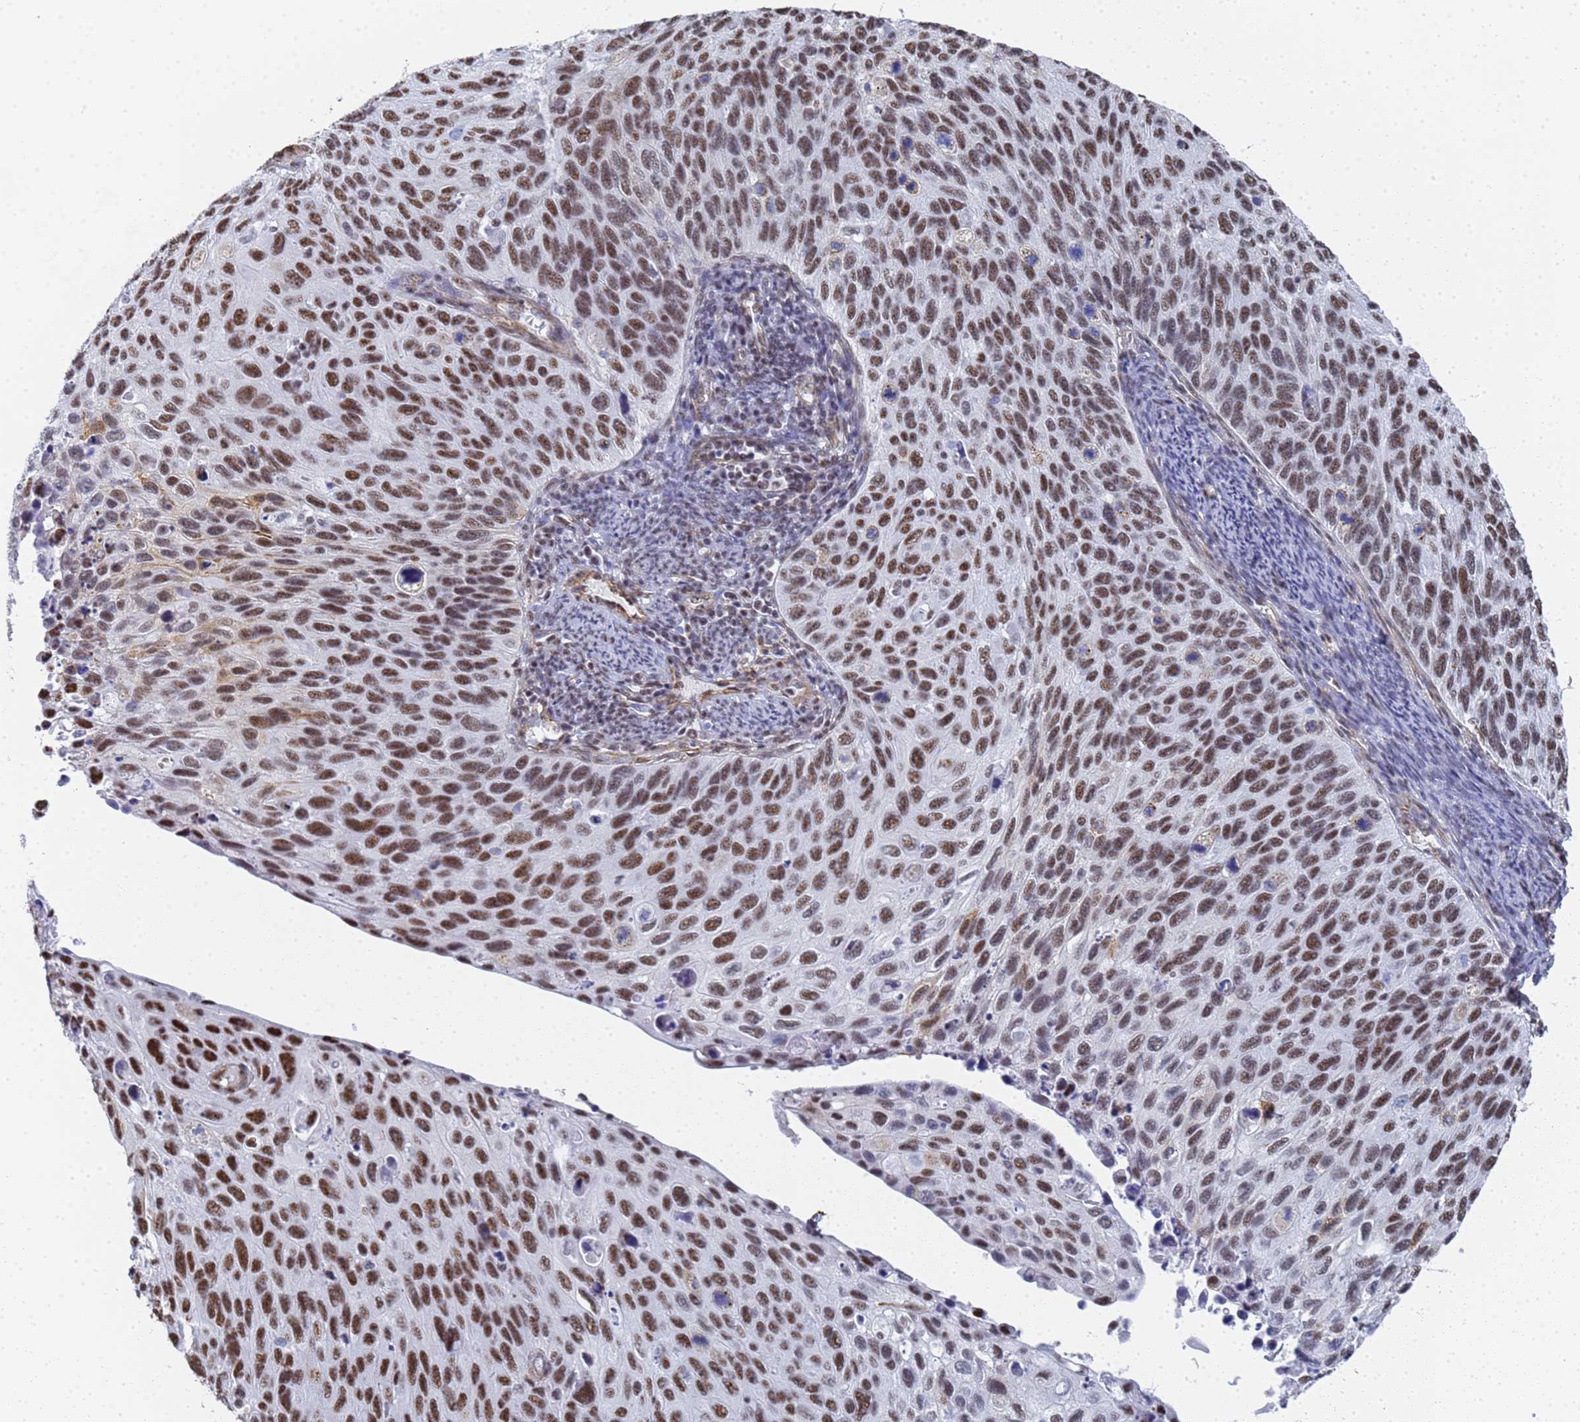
{"staining": {"intensity": "strong", "quantity": ">75%", "location": "nuclear"}, "tissue": "cervical cancer", "cell_type": "Tumor cells", "image_type": "cancer", "snomed": [{"axis": "morphology", "description": "Squamous cell carcinoma, NOS"}, {"axis": "topography", "description": "Cervix"}], "caption": "Immunohistochemistry image of neoplastic tissue: human cervical cancer (squamous cell carcinoma) stained using immunohistochemistry reveals high levels of strong protein expression localized specifically in the nuclear of tumor cells, appearing as a nuclear brown color.", "gene": "PRRT4", "patient": {"sex": "female", "age": 70}}